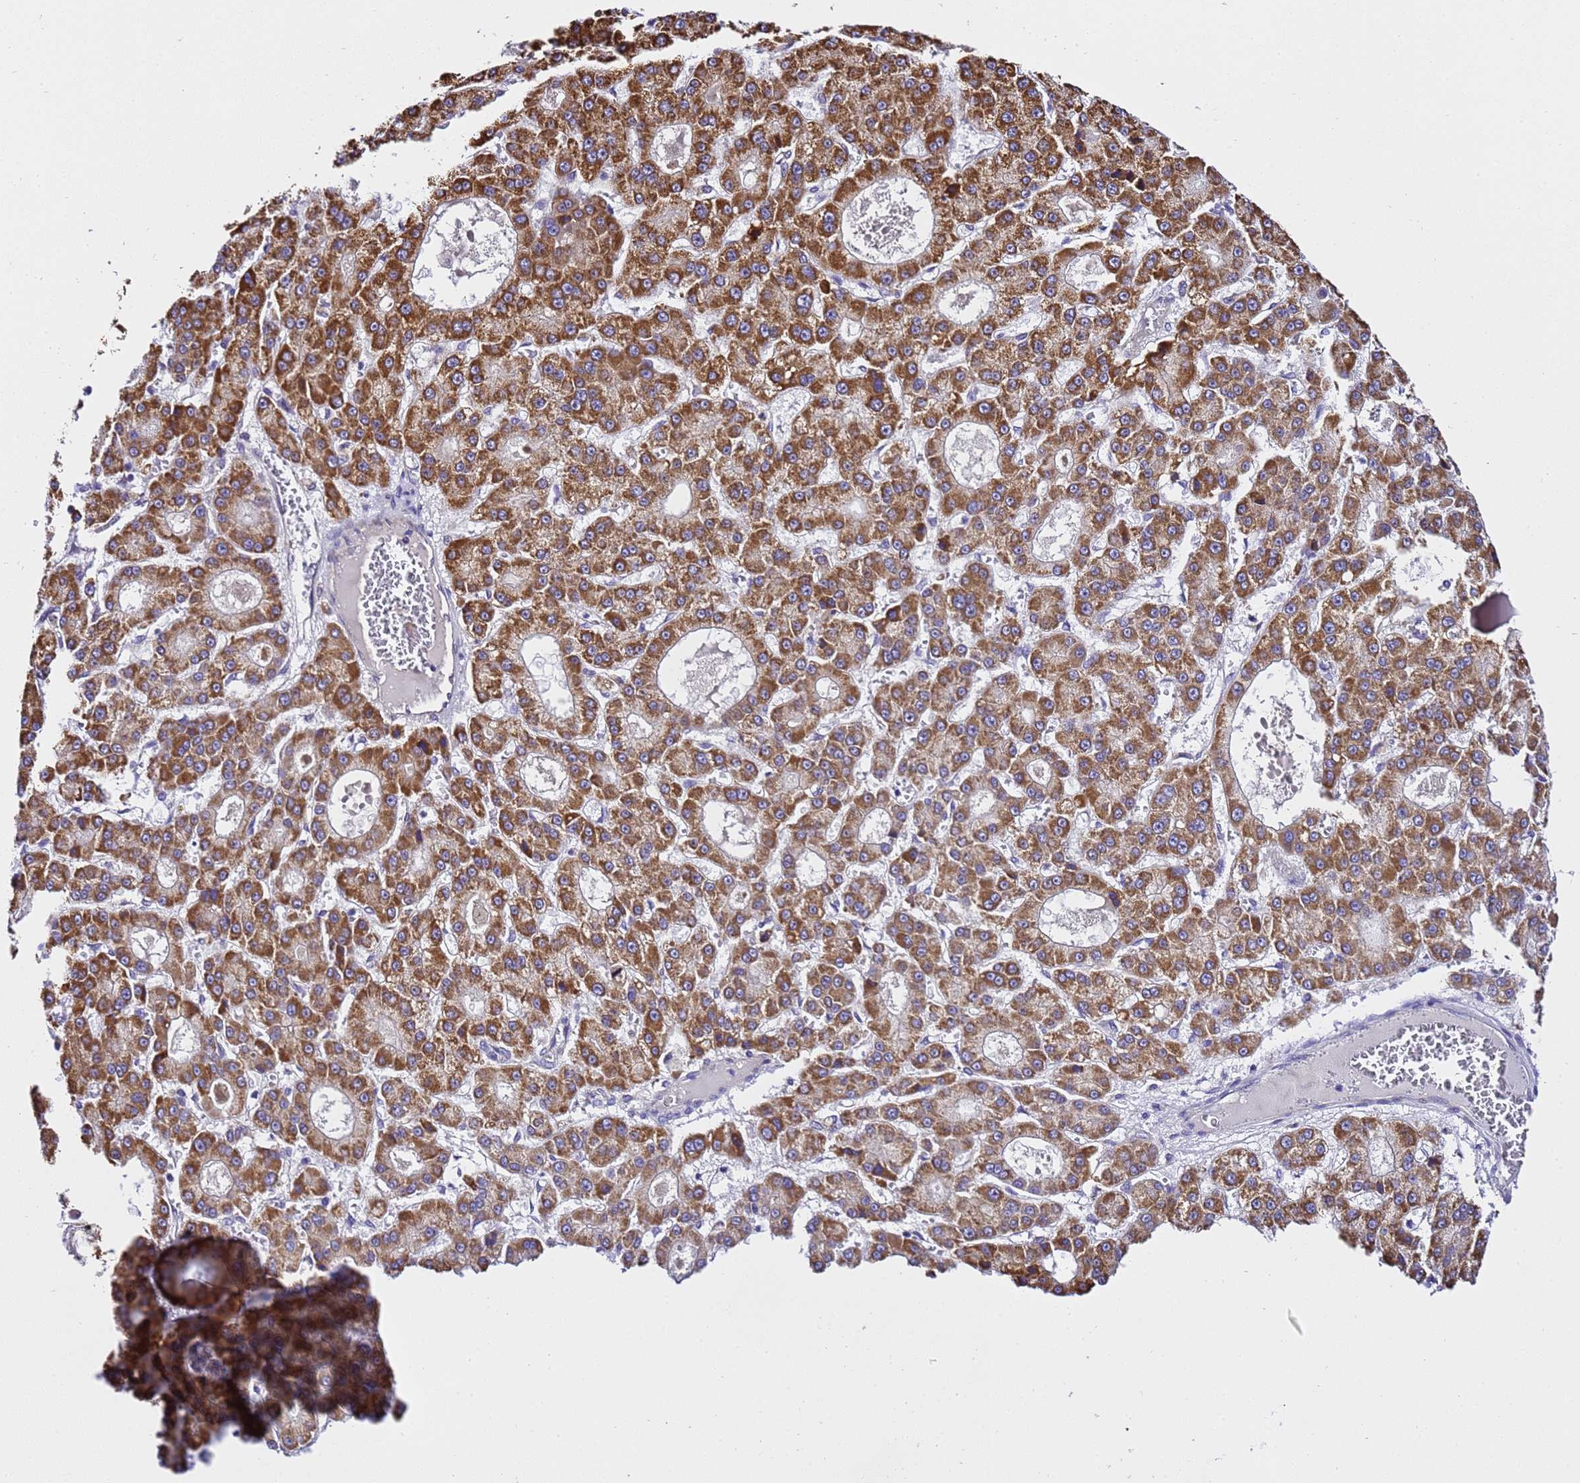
{"staining": {"intensity": "moderate", "quantity": ">75%", "location": "cytoplasmic/membranous"}, "tissue": "liver cancer", "cell_type": "Tumor cells", "image_type": "cancer", "snomed": [{"axis": "morphology", "description": "Carcinoma, Hepatocellular, NOS"}, {"axis": "topography", "description": "Liver"}], "caption": "The histopathology image demonstrates staining of liver cancer (hepatocellular carcinoma), revealing moderate cytoplasmic/membranous protein expression (brown color) within tumor cells.", "gene": "SLX4IP", "patient": {"sex": "male", "age": 70}}